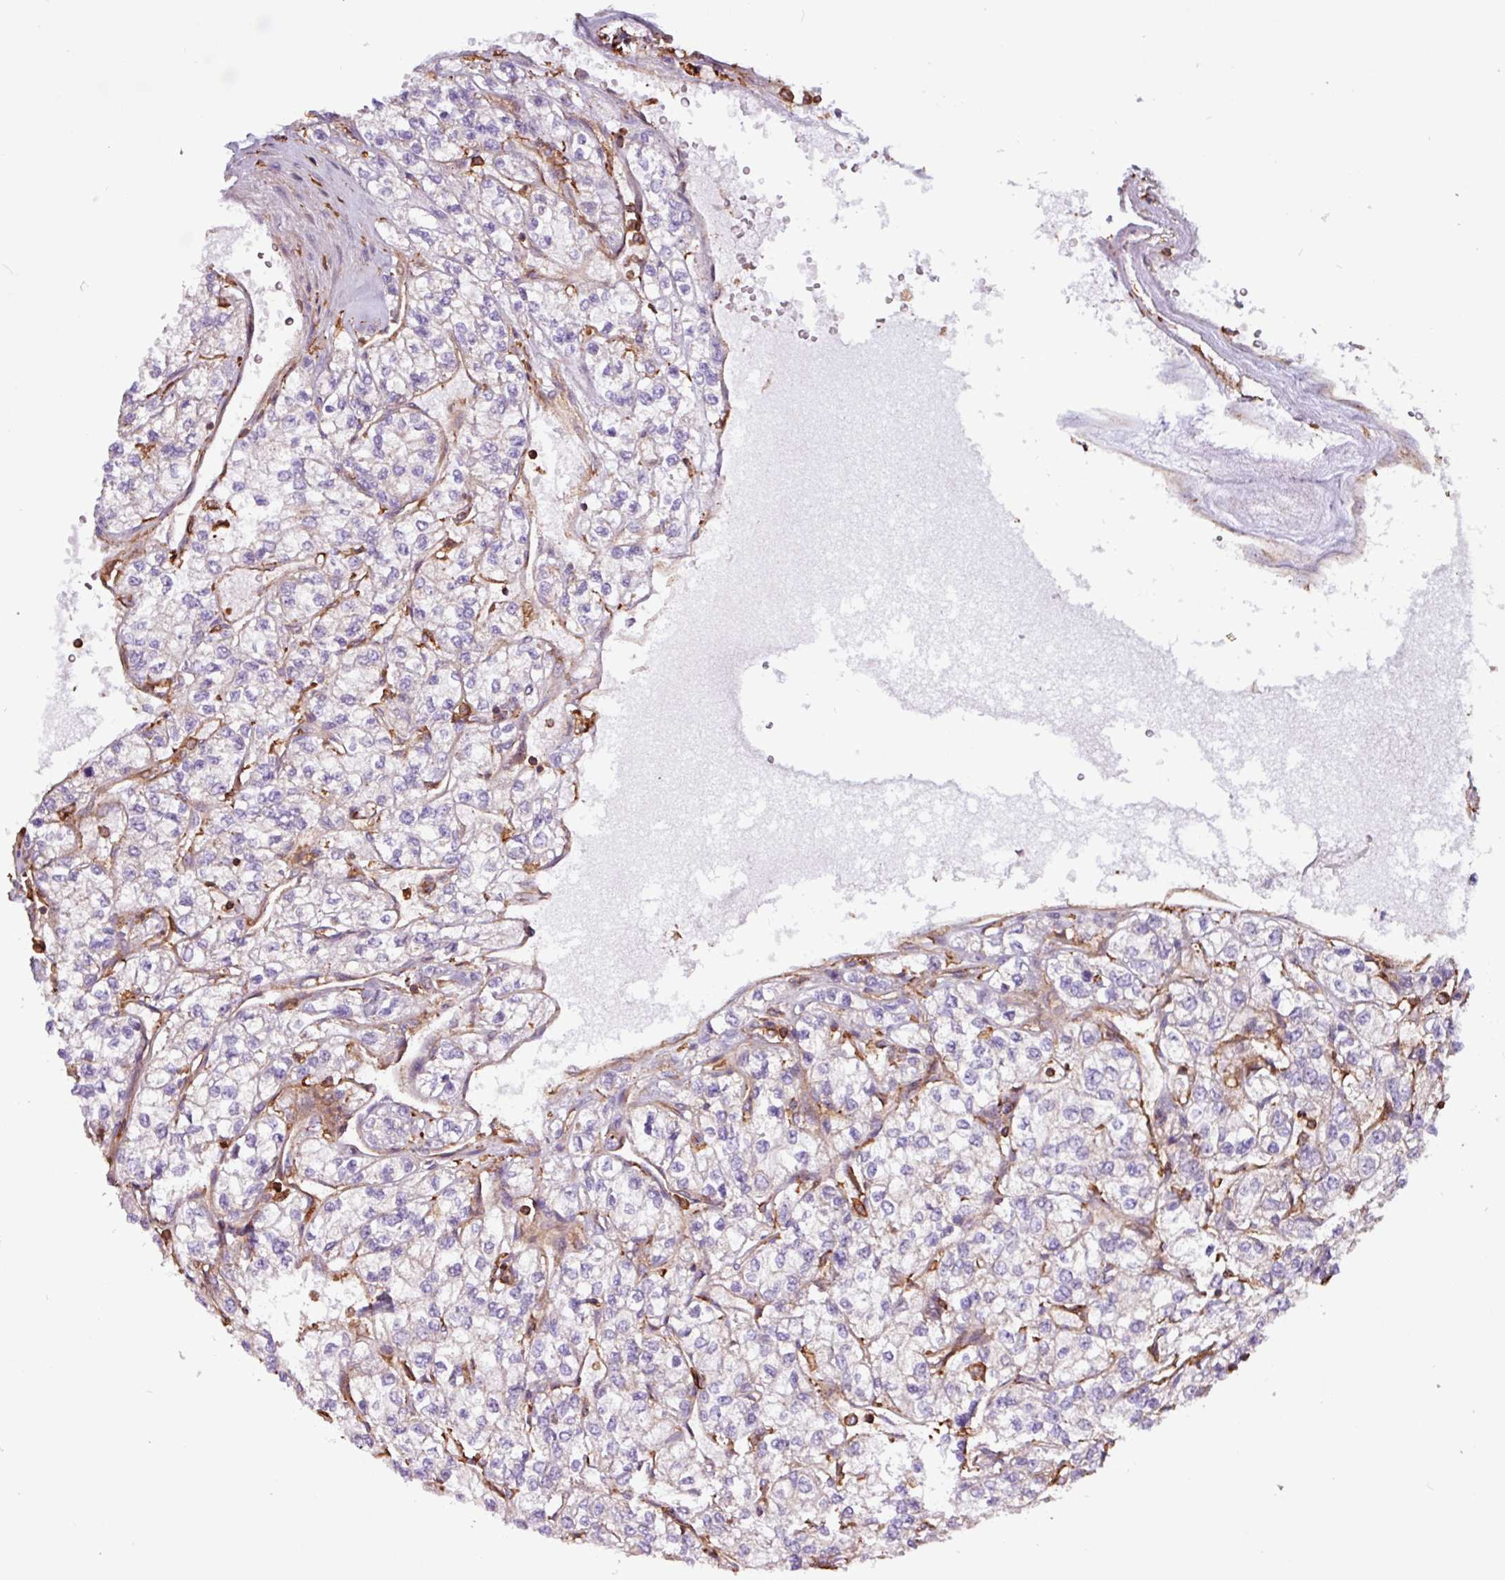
{"staining": {"intensity": "weak", "quantity": "<25%", "location": "cytoplasmic/membranous"}, "tissue": "renal cancer", "cell_type": "Tumor cells", "image_type": "cancer", "snomed": [{"axis": "morphology", "description": "Adenocarcinoma, NOS"}, {"axis": "topography", "description": "Kidney"}], "caption": "The histopathology image exhibits no significant staining in tumor cells of renal cancer. (Immunohistochemistry, brightfield microscopy, high magnification).", "gene": "ACTR3", "patient": {"sex": "male", "age": 80}}